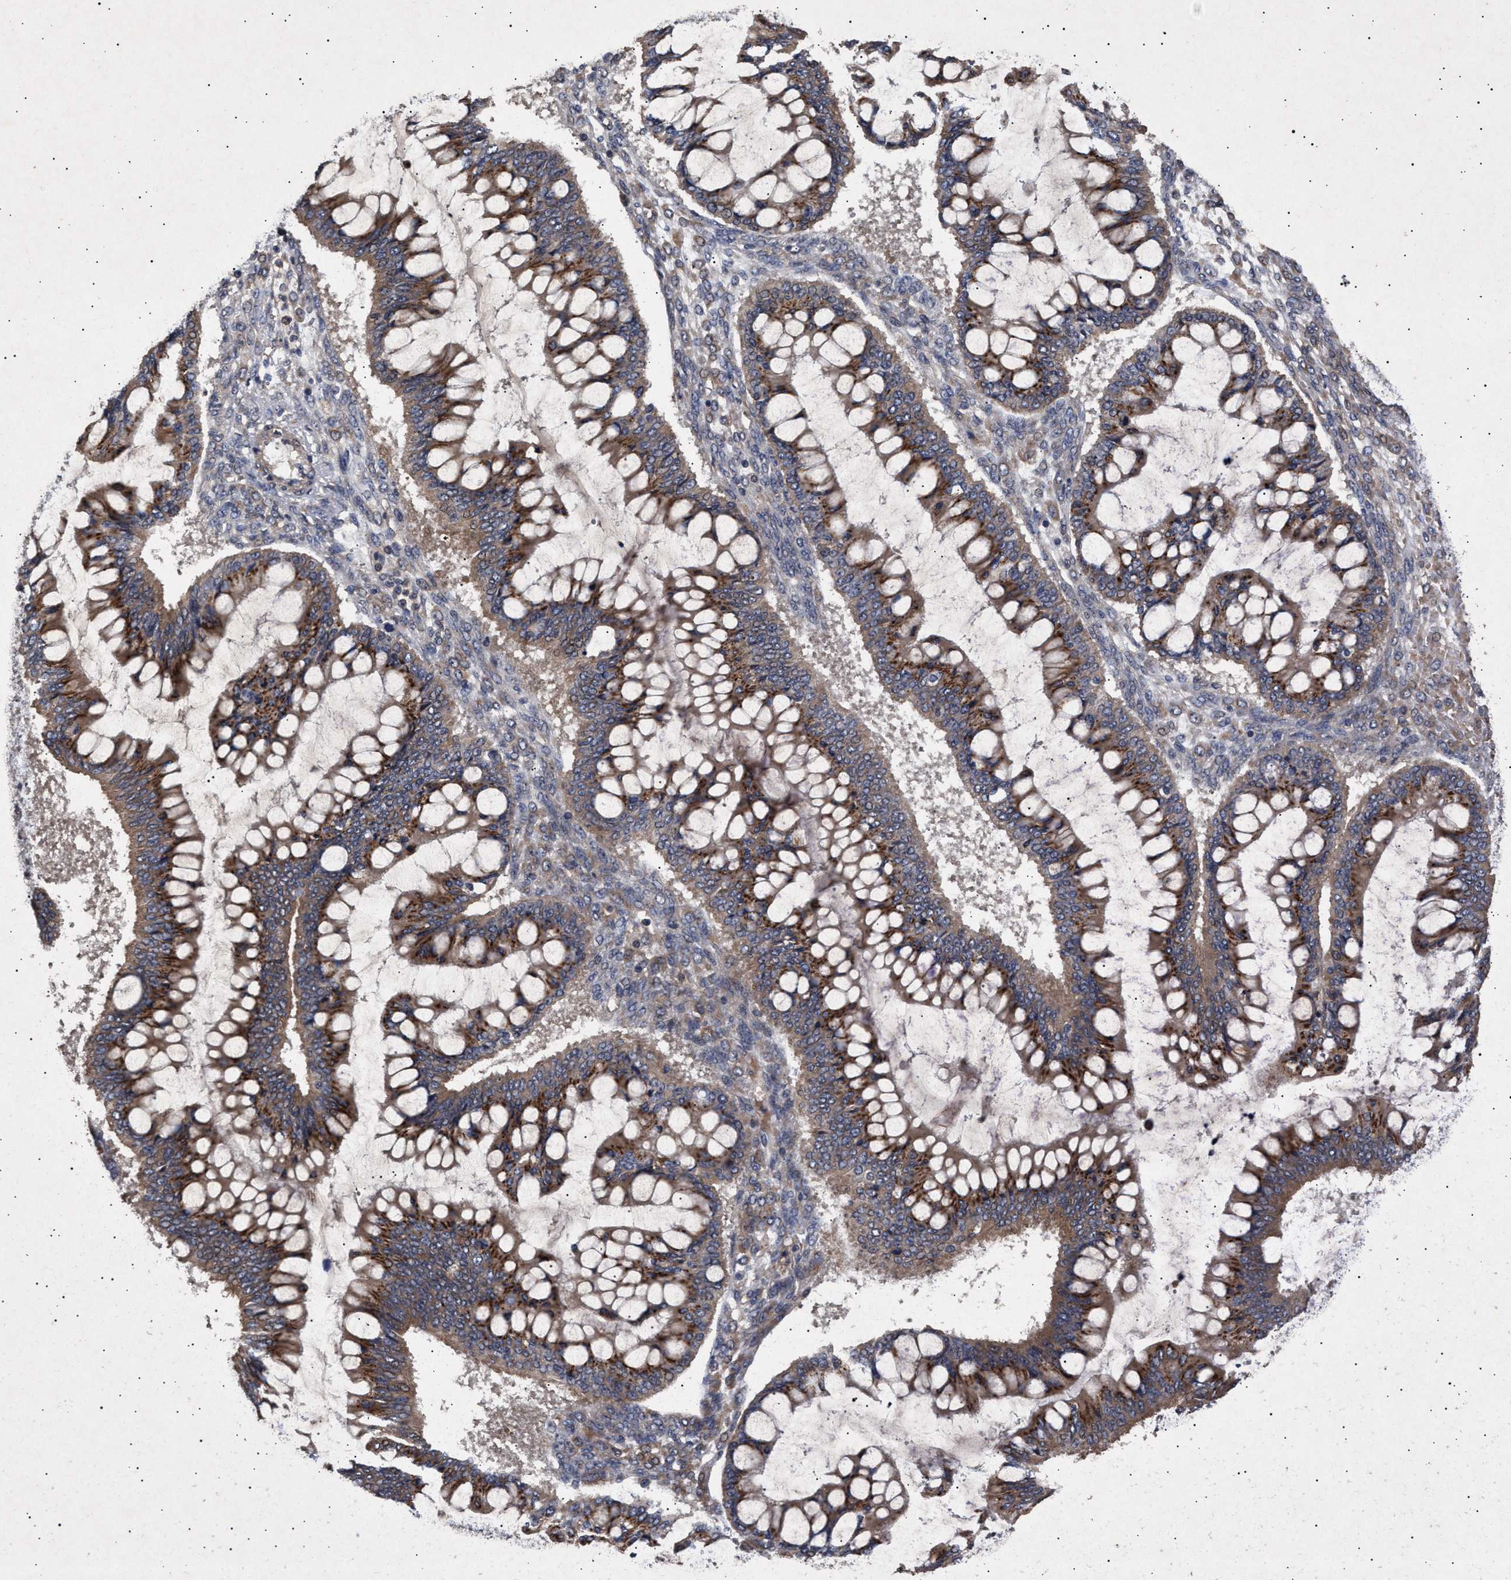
{"staining": {"intensity": "moderate", "quantity": ">75%", "location": "cytoplasmic/membranous"}, "tissue": "ovarian cancer", "cell_type": "Tumor cells", "image_type": "cancer", "snomed": [{"axis": "morphology", "description": "Cystadenocarcinoma, mucinous, NOS"}, {"axis": "topography", "description": "Ovary"}], "caption": "Mucinous cystadenocarcinoma (ovarian) was stained to show a protein in brown. There is medium levels of moderate cytoplasmic/membranous staining in approximately >75% of tumor cells. The protein is shown in brown color, while the nuclei are stained blue.", "gene": "ITGB5", "patient": {"sex": "female", "age": 73}}